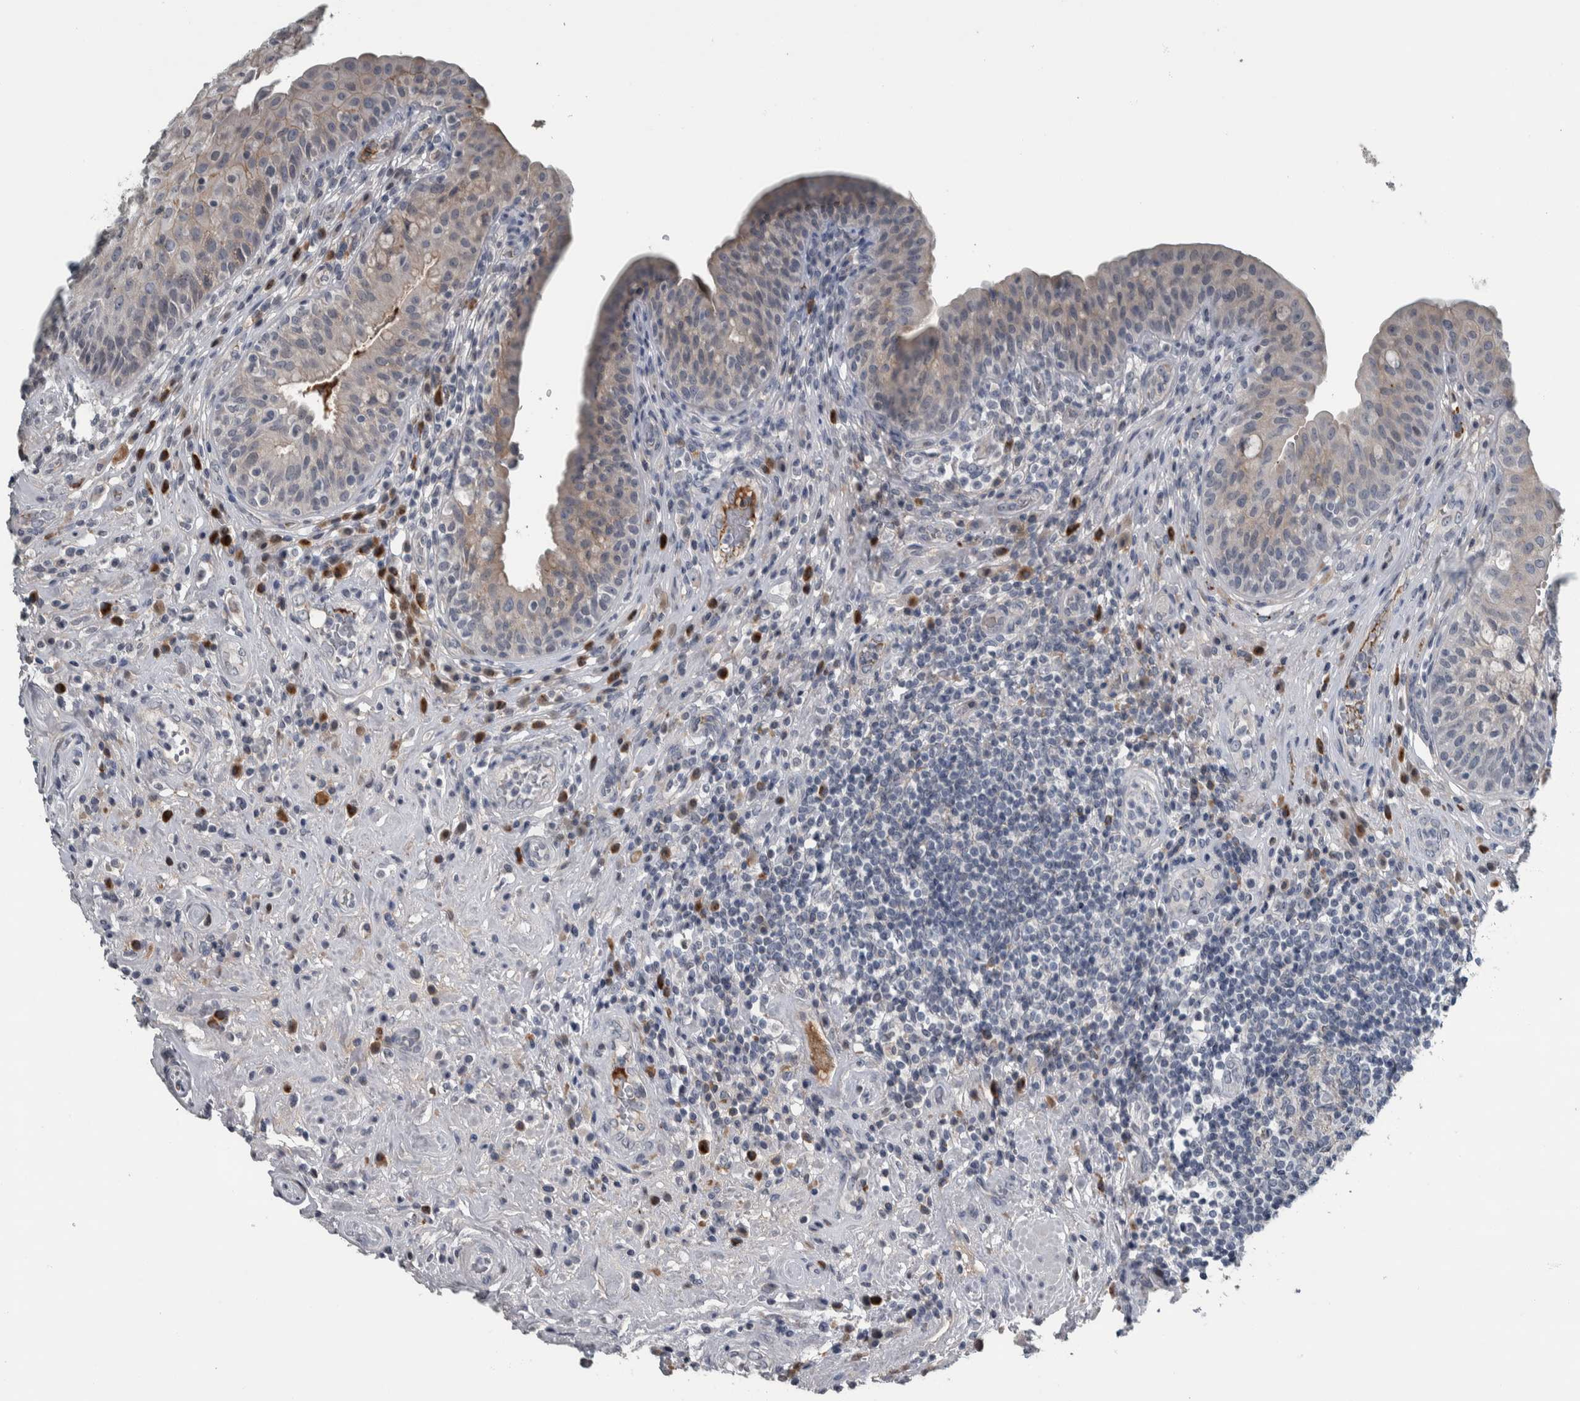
{"staining": {"intensity": "weak", "quantity": "<25%", "location": "cytoplasmic/membranous"}, "tissue": "urinary bladder", "cell_type": "Urothelial cells", "image_type": "normal", "snomed": [{"axis": "morphology", "description": "Normal tissue, NOS"}, {"axis": "topography", "description": "Urinary bladder"}], "caption": "A histopathology image of urinary bladder stained for a protein exhibits no brown staining in urothelial cells.", "gene": "CAVIN4", "patient": {"sex": "female", "age": 62}}